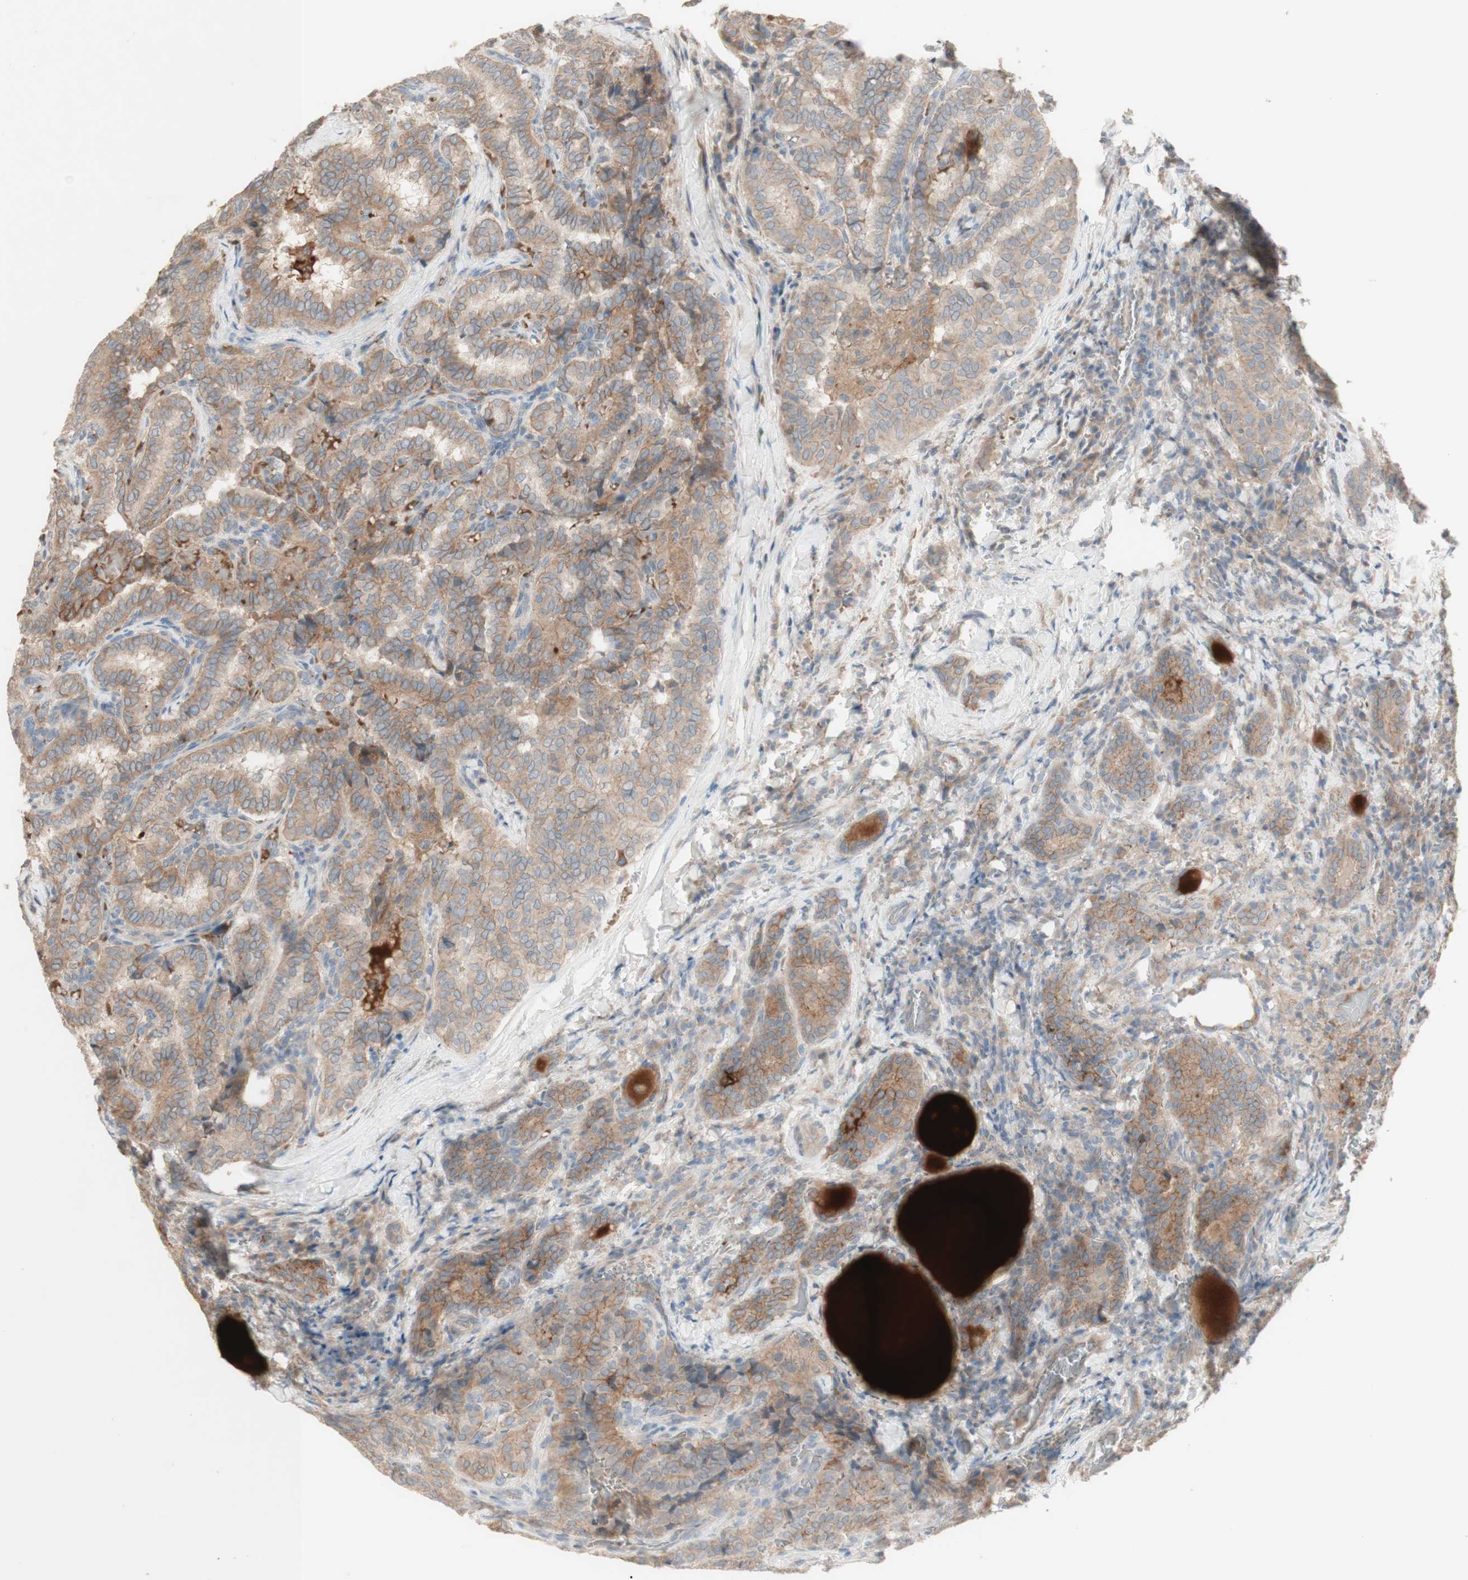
{"staining": {"intensity": "moderate", "quantity": ">75%", "location": "cytoplasmic/membranous"}, "tissue": "thyroid cancer", "cell_type": "Tumor cells", "image_type": "cancer", "snomed": [{"axis": "morphology", "description": "Normal tissue, NOS"}, {"axis": "morphology", "description": "Papillary adenocarcinoma, NOS"}, {"axis": "topography", "description": "Thyroid gland"}], "caption": "Papillary adenocarcinoma (thyroid) stained with DAB (3,3'-diaminobenzidine) immunohistochemistry (IHC) exhibits medium levels of moderate cytoplasmic/membranous staining in about >75% of tumor cells.", "gene": "PTGER4", "patient": {"sex": "female", "age": 30}}